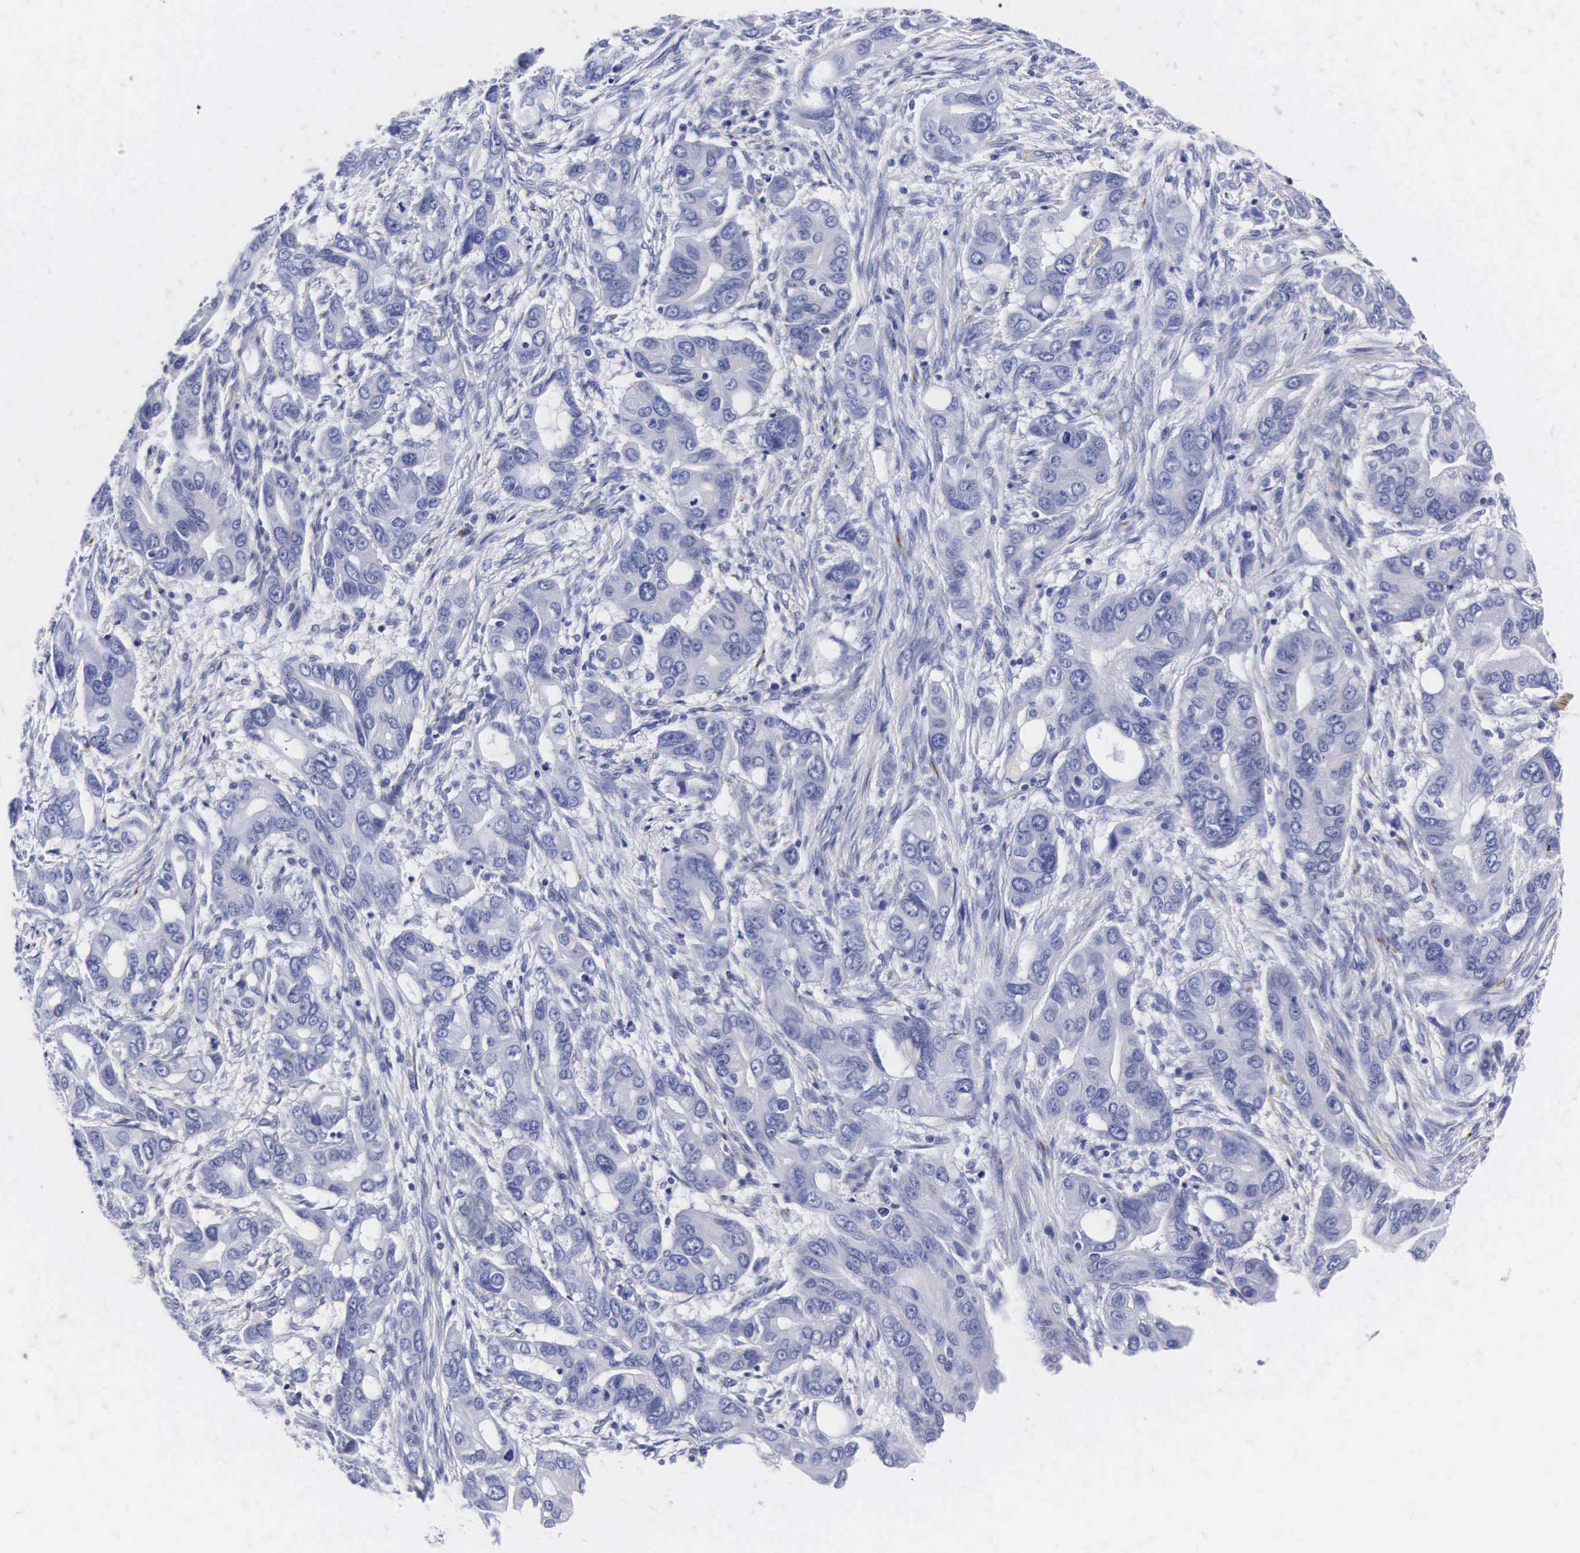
{"staining": {"intensity": "negative", "quantity": "none", "location": "none"}, "tissue": "stomach cancer", "cell_type": "Tumor cells", "image_type": "cancer", "snomed": [{"axis": "morphology", "description": "Adenocarcinoma, NOS"}, {"axis": "topography", "description": "Stomach, upper"}], "caption": "DAB immunohistochemical staining of human stomach adenocarcinoma shows no significant positivity in tumor cells.", "gene": "ENO2", "patient": {"sex": "male", "age": 47}}